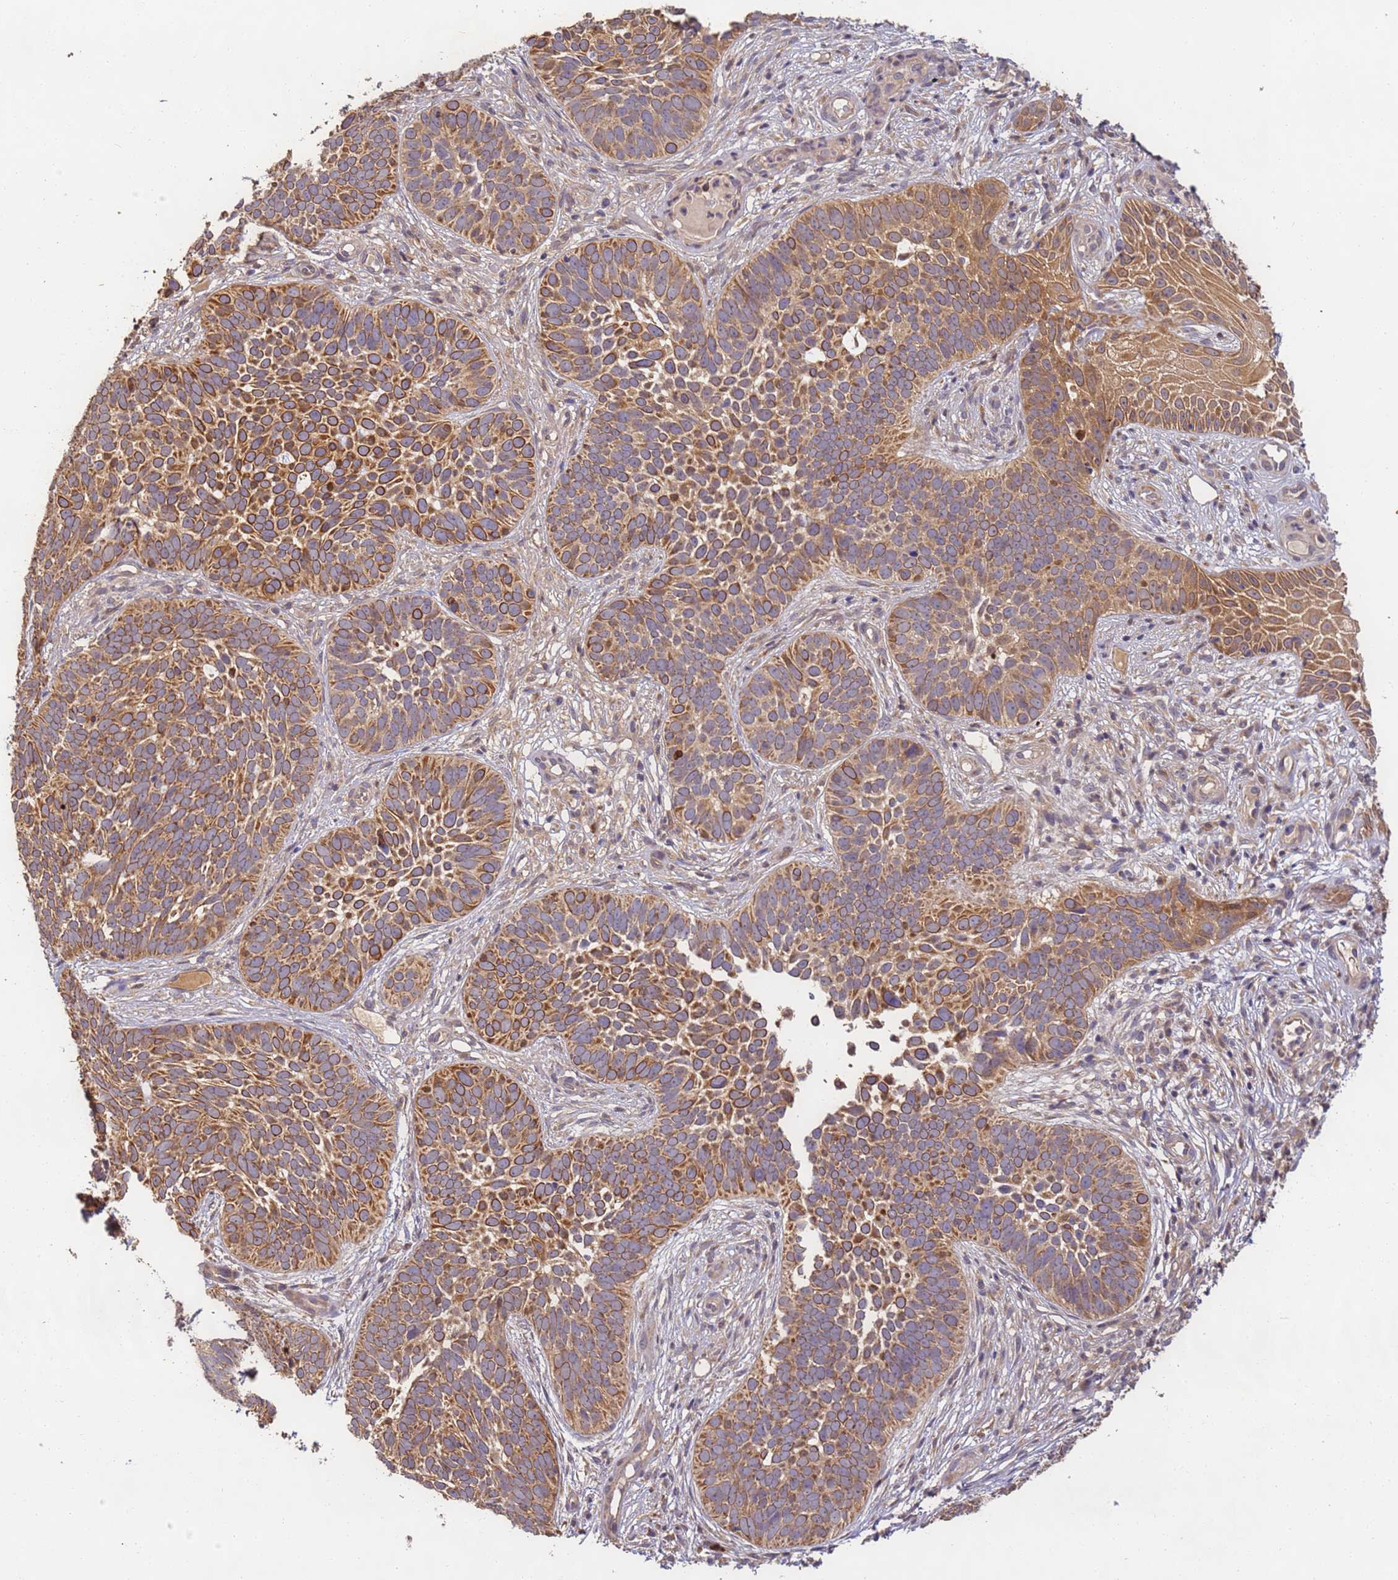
{"staining": {"intensity": "moderate", "quantity": ">75%", "location": "cytoplasmic/membranous"}, "tissue": "skin cancer", "cell_type": "Tumor cells", "image_type": "cancer", "snomed": [{"axis": "morphology", "description": "Basal cell carcinoma"}, {"axis": "topography", "description": "Skin"}], "caption": "Immunohistochemistry (DAB) staining of skin cancer exhibits moderate cytoplasmic/membranous protein positivity in about >75% of tumor cells.", "gene": "TIGAR", "patient": {"sex": "male", "age": 89}}